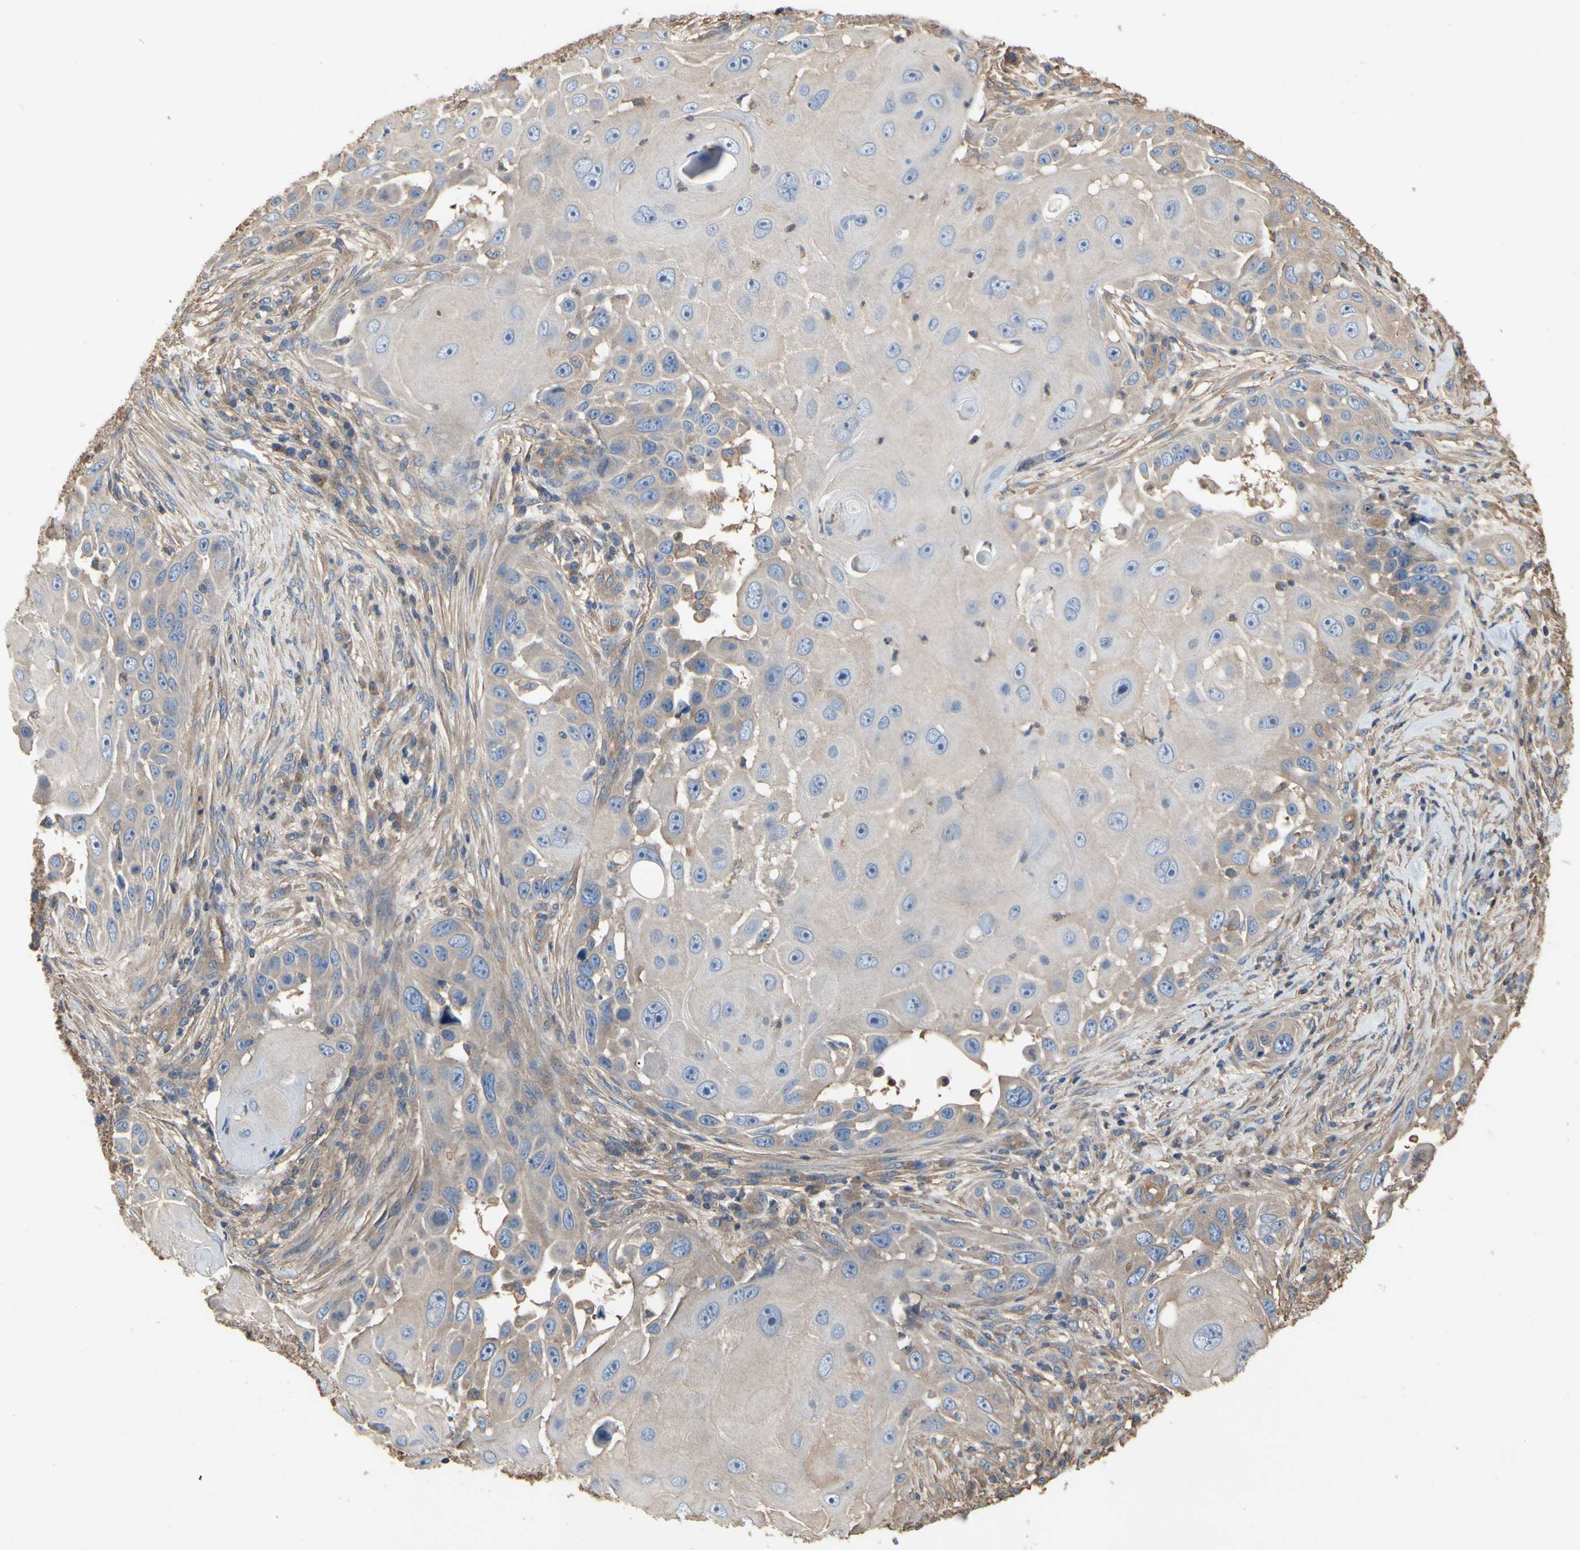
{"staining": {"intensity": "weak", "quantity": ">75%", "location": "cytoplasmic/membranous"}, "tissue": "skin cancer", "cell_type": "Tumor cells", "image_type": "cancer", "snomed": [{"axis": "morphology", "description": "Squamous cell carcinoma, NOS"}, {"axis": "topography", "description": "Skin"}], "caption": "Weak cytoplasmic/membranous staining is seen in about >75% of tumor cells in skin squamous cell carcinoma. The staining is performed using DAB (3,3'-diaminobenzidine) brown chromogen to label protein expression. The nuclei are counter-stained blue using hematoxylin.", "gene": "PDZK1", "patient": {"sex": "female", "age": 44}}